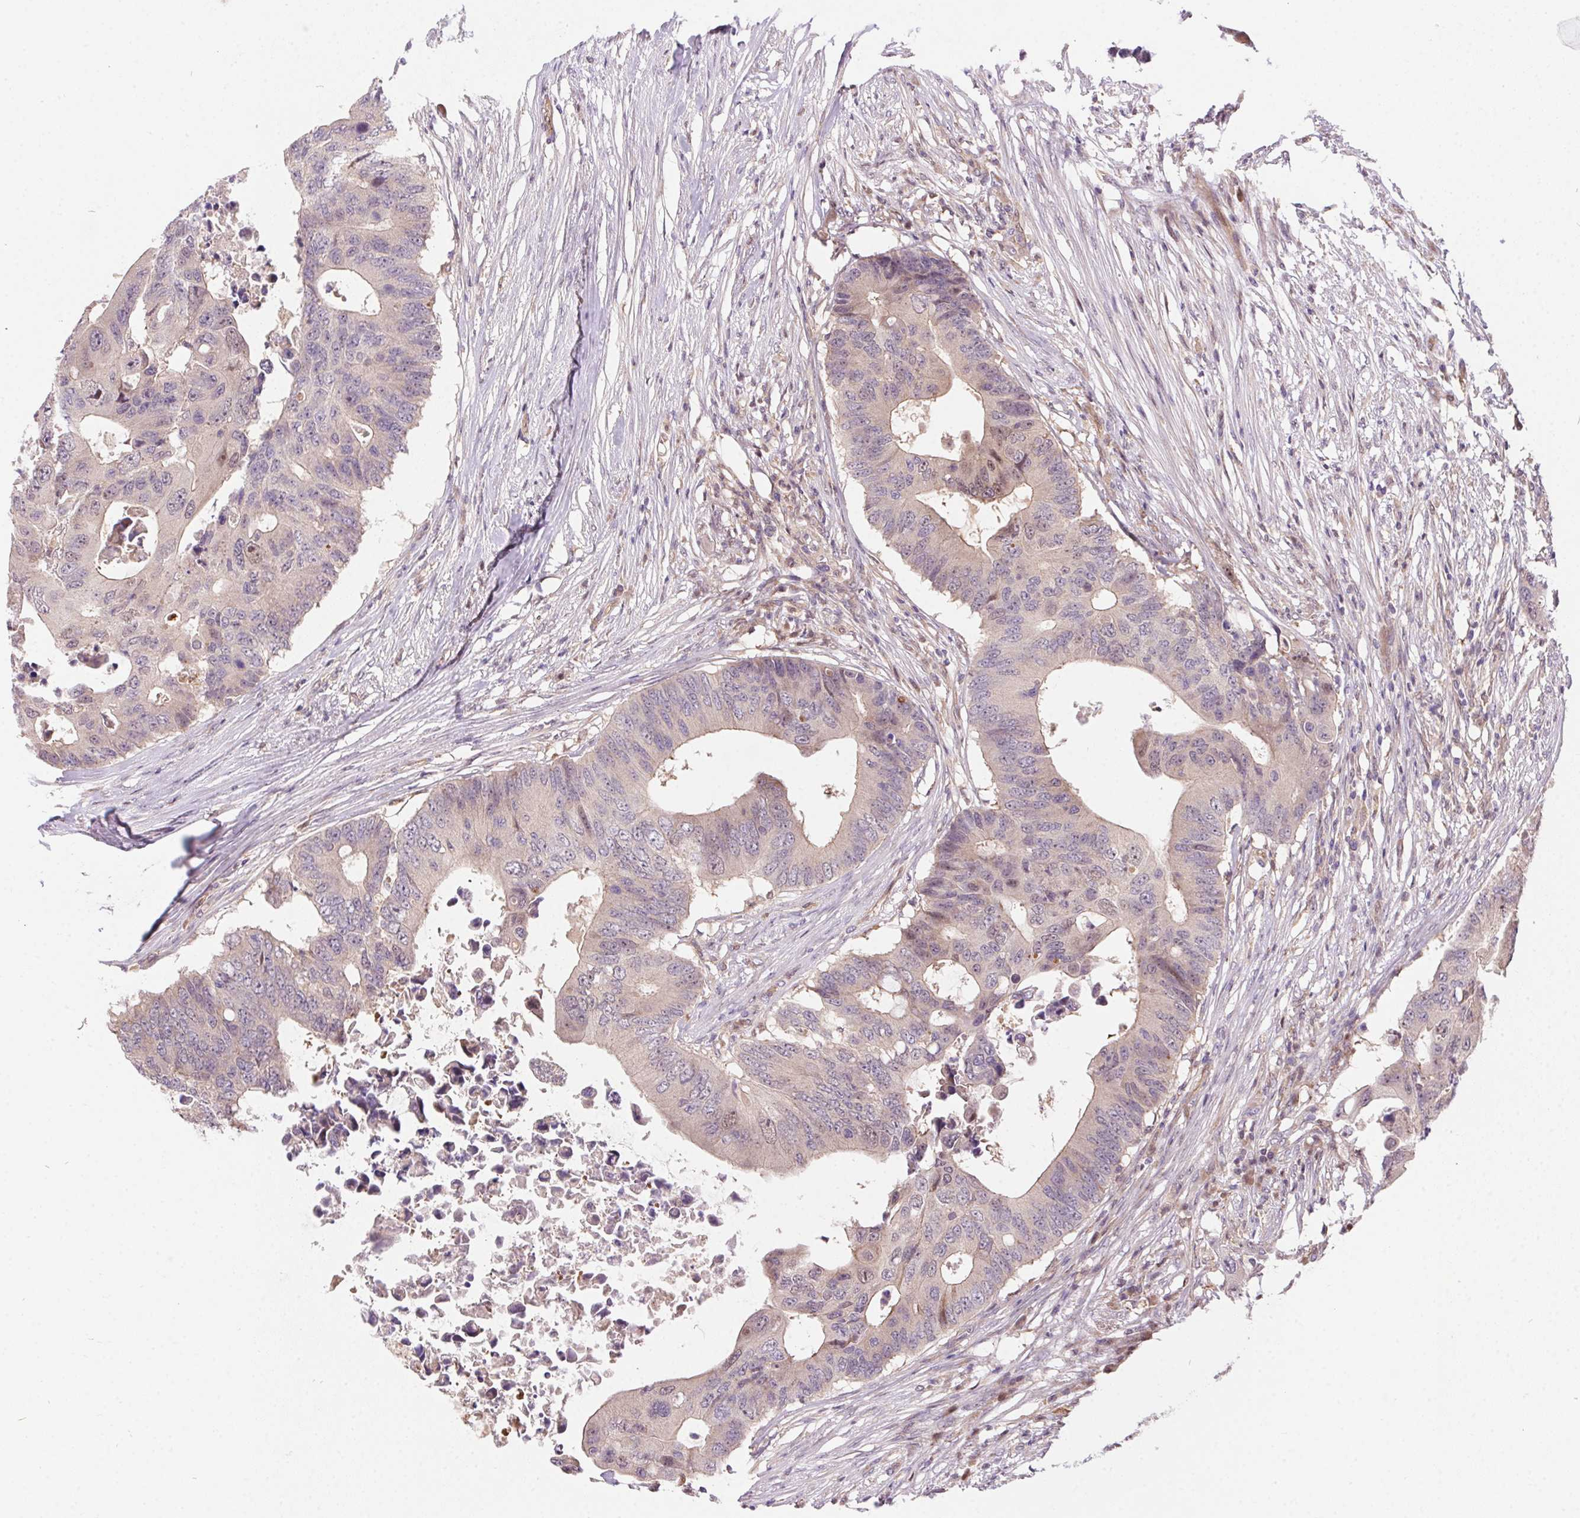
{"staining": {"intensity": "negative", "quantity": "none", "location": "none"}, "tissue": "colorectal cancer", "cell_type": "Tumor cells", "image_type": "cancer", "snomed": [{"axis": "morphology", "description": "Adenocarcinoma, NOS"}, {"axis": "topography", "description": "Colon"}], "caption": "Protein analysis of colorectal cancer reveals no significant staining in tumor cells. (DAB immunohistochemistry visualized using brightfield microscopy, high magnification).", "gene": "NUDT16", "patient": {"sex": "male", "age": 71}}